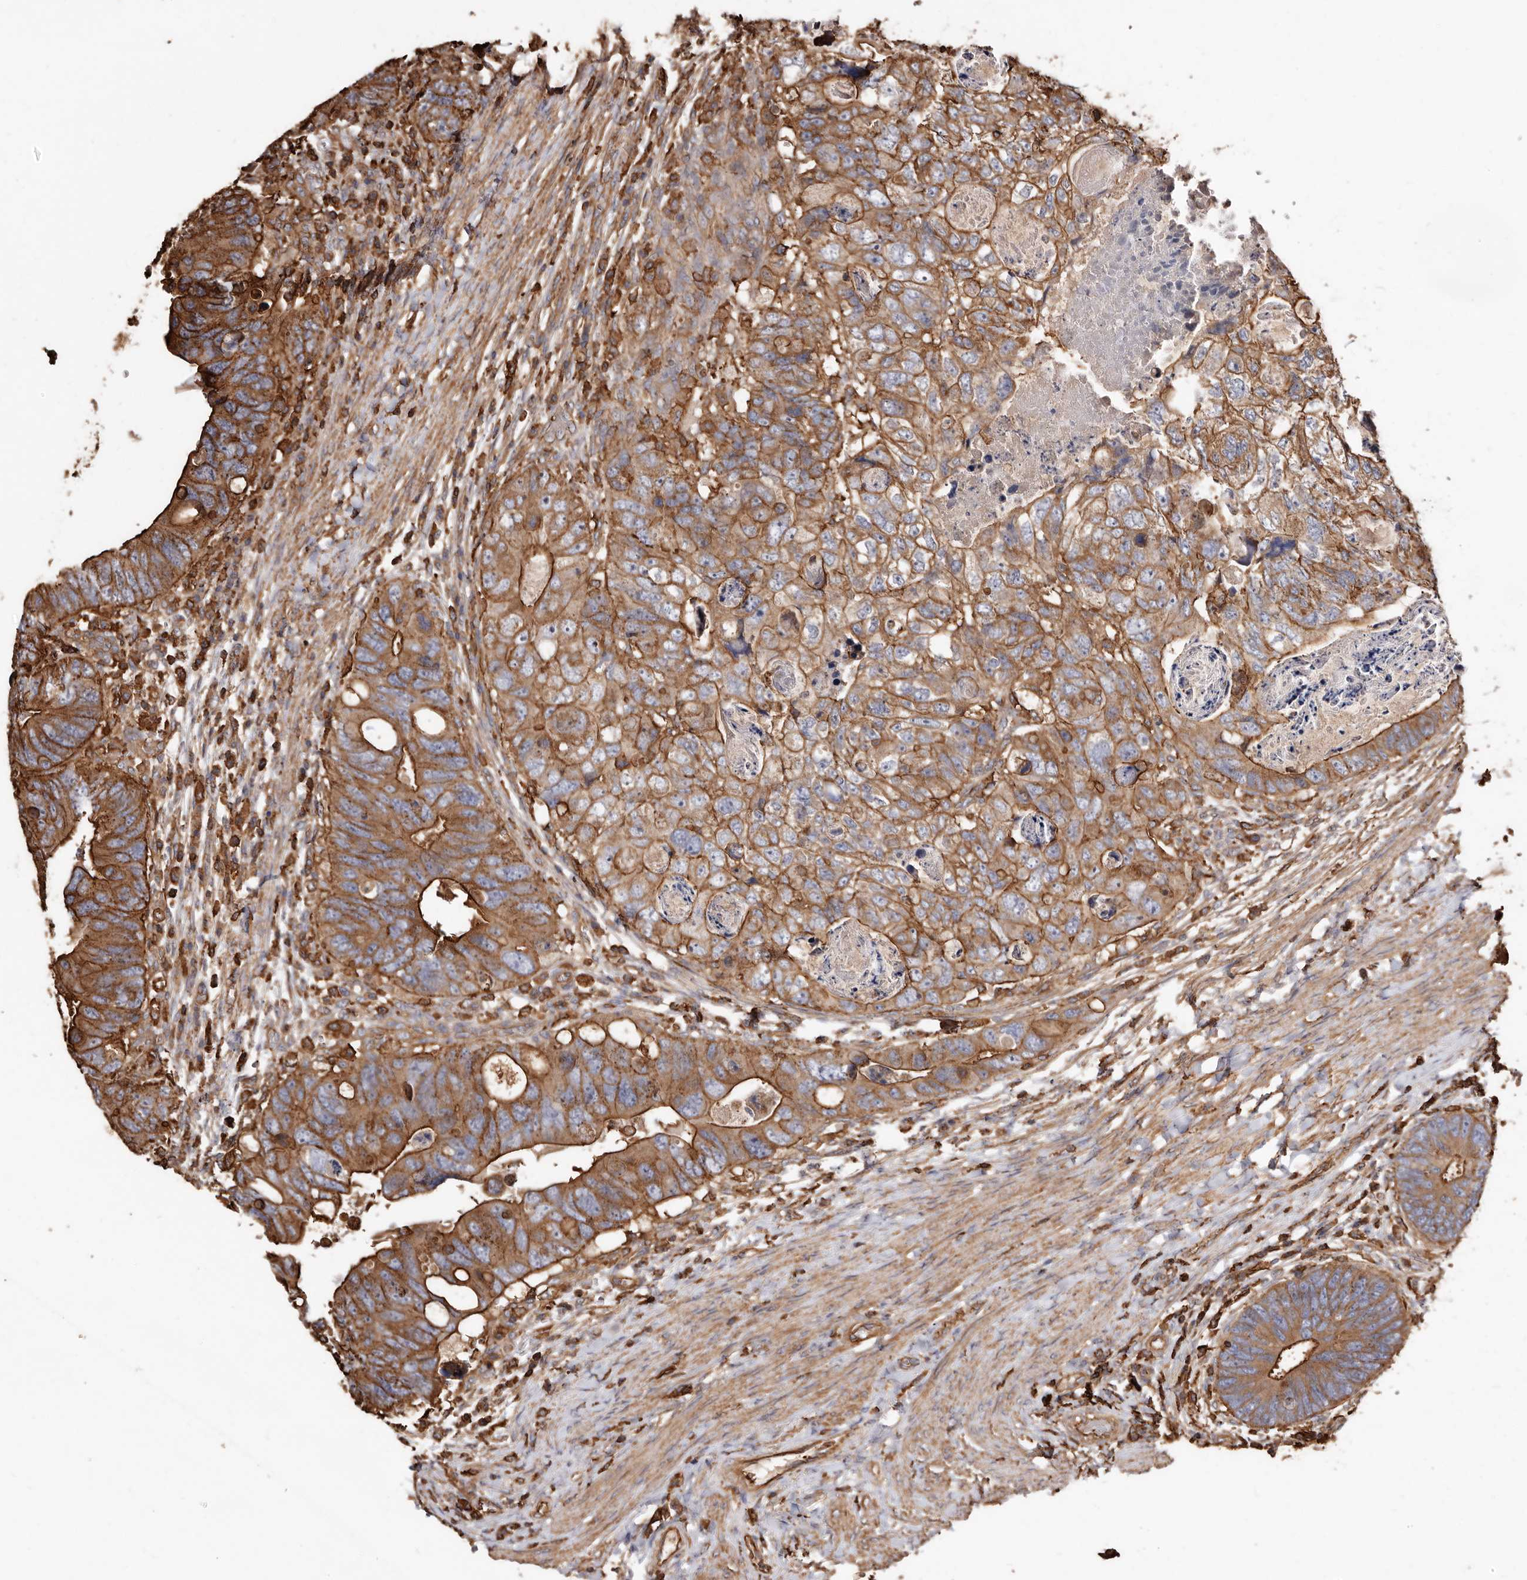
{"staining": {"intensity": "strong", "quantity": ">75%", "location": "cytoplasmic/membranous"}, "tissue": "colorectal cancer", "cell_type": "Tumor cells", "image_type": "cancer", "snomed": [{"axis": "morphology", "description": "Adenocarcinoma, NOS"}, {"axis": "topography", "description": "Rectum"}], "caption": "Human colorectal cancer (adenocarcinoma) stained with a brown dye reveals strong cytoplasmic/membranous positive expression in about >75% of tumor cells.", "gene": "COQ8B", "patient": {"sex": "male", "age": 59}}